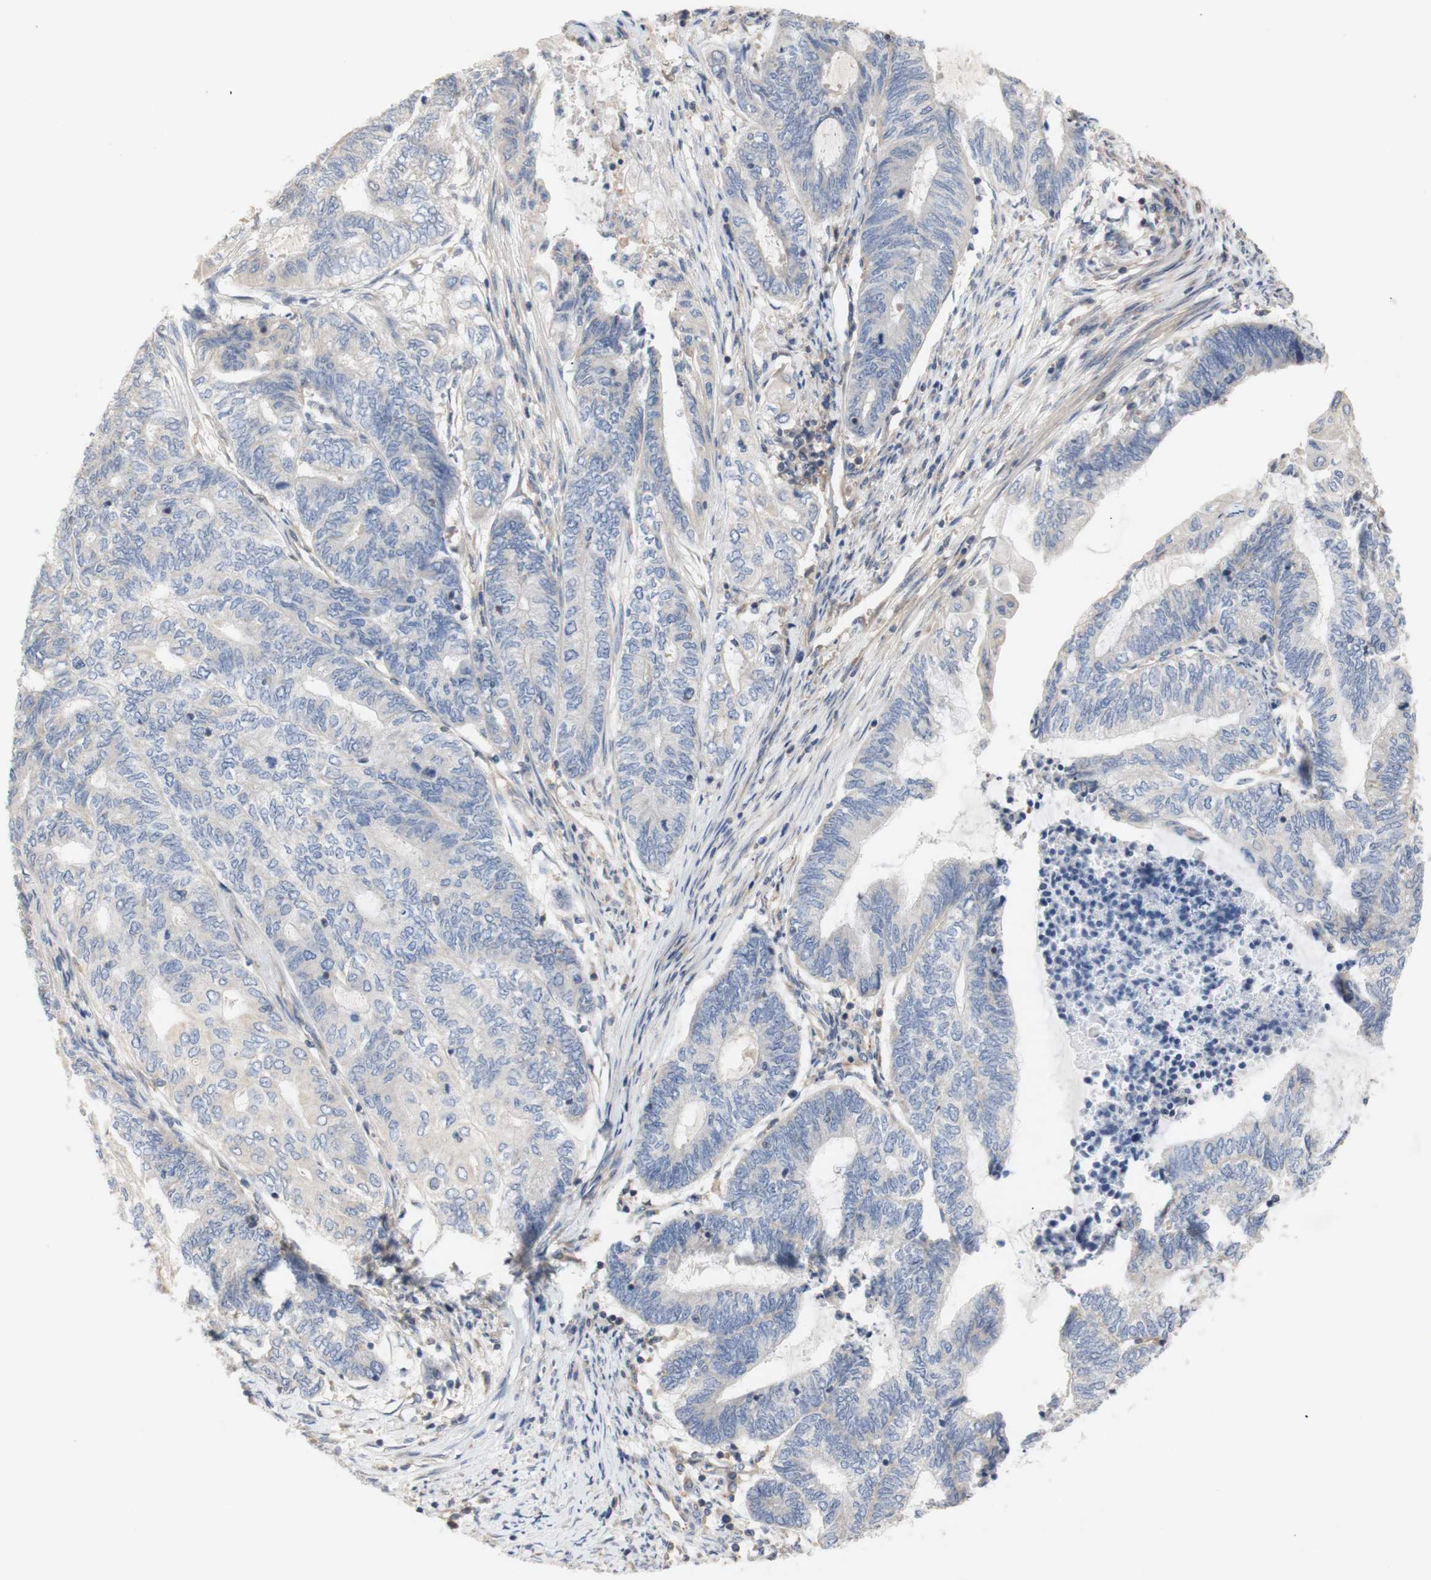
{"staining": {"intensity": "negative", "quantity": "none", "location": "none"}, "tissue": "endometrial cancer", "cell_type": "Tumor cells", "image_type": "cancer", "snomed": [{"axis": "morphology", "description": "Adenocarcinoma, NOS"}, {"axis": "topography", "description": "Uterus"}, {"axis": "topography", "description": "Endometrium"}], "caption": "Endometrial cancer (adenocarcinoma) was stained to show a protein in brown. There is no significant expression in tumor cells.", "gene": "IKBKG", "patient": {"sex": "female", "age": 70}}